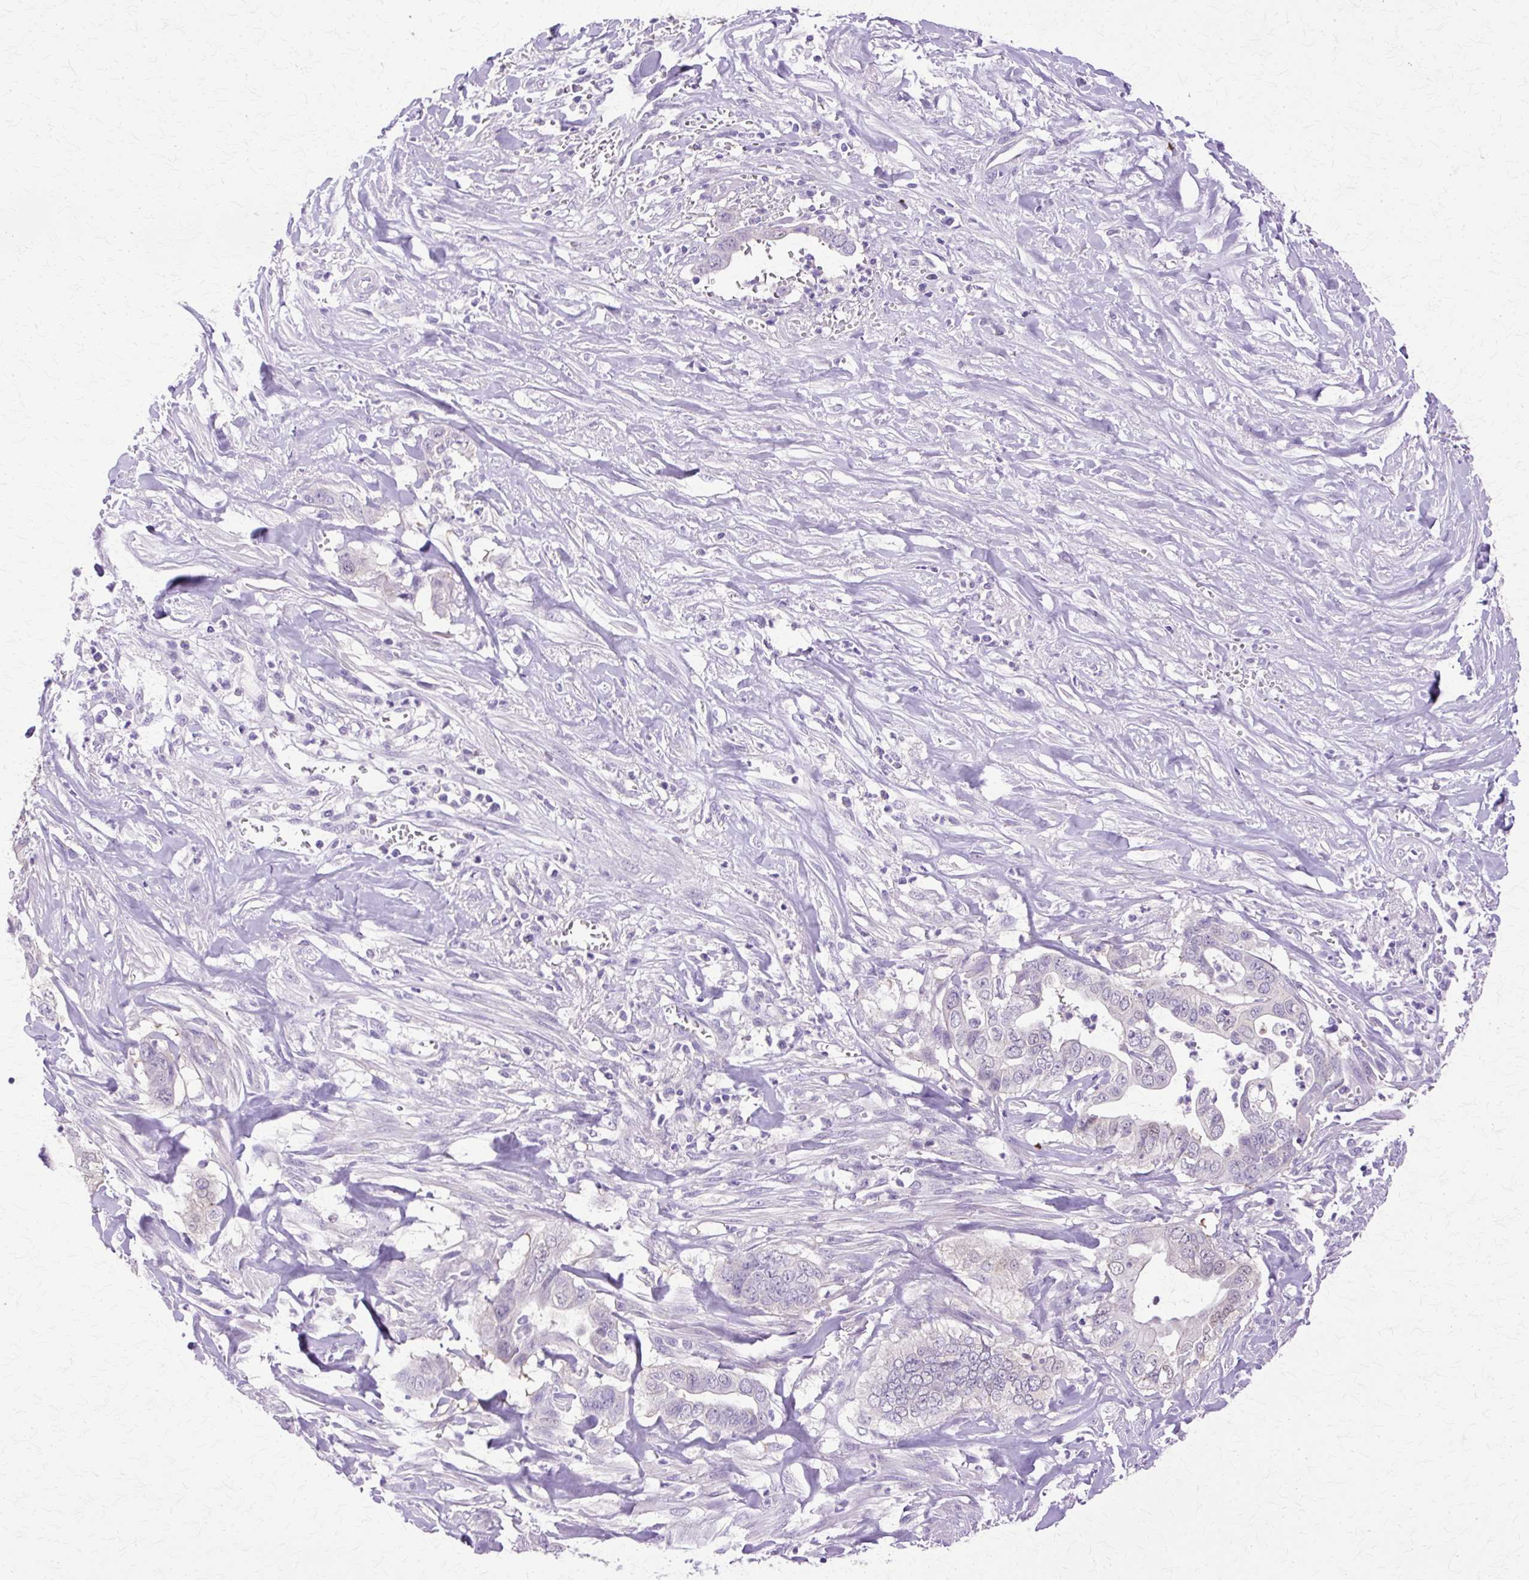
{"staining": {"intensity": "negative", "quantity": "none", "location": "none"}, "tissue": "liver cancer", "cell_type": "Tumor cells", "image_type": "cancer", "snomed": [{"axis": "morphology", "description": "Cholangiocarcinoma"}, {"axis": "topography", "description": "Liver"}], "caption": "Tumor cells show no significant protein positivity in liver cancer.", "gene": "HSPA8", "patient": {"sex": "female", "age": 79}}